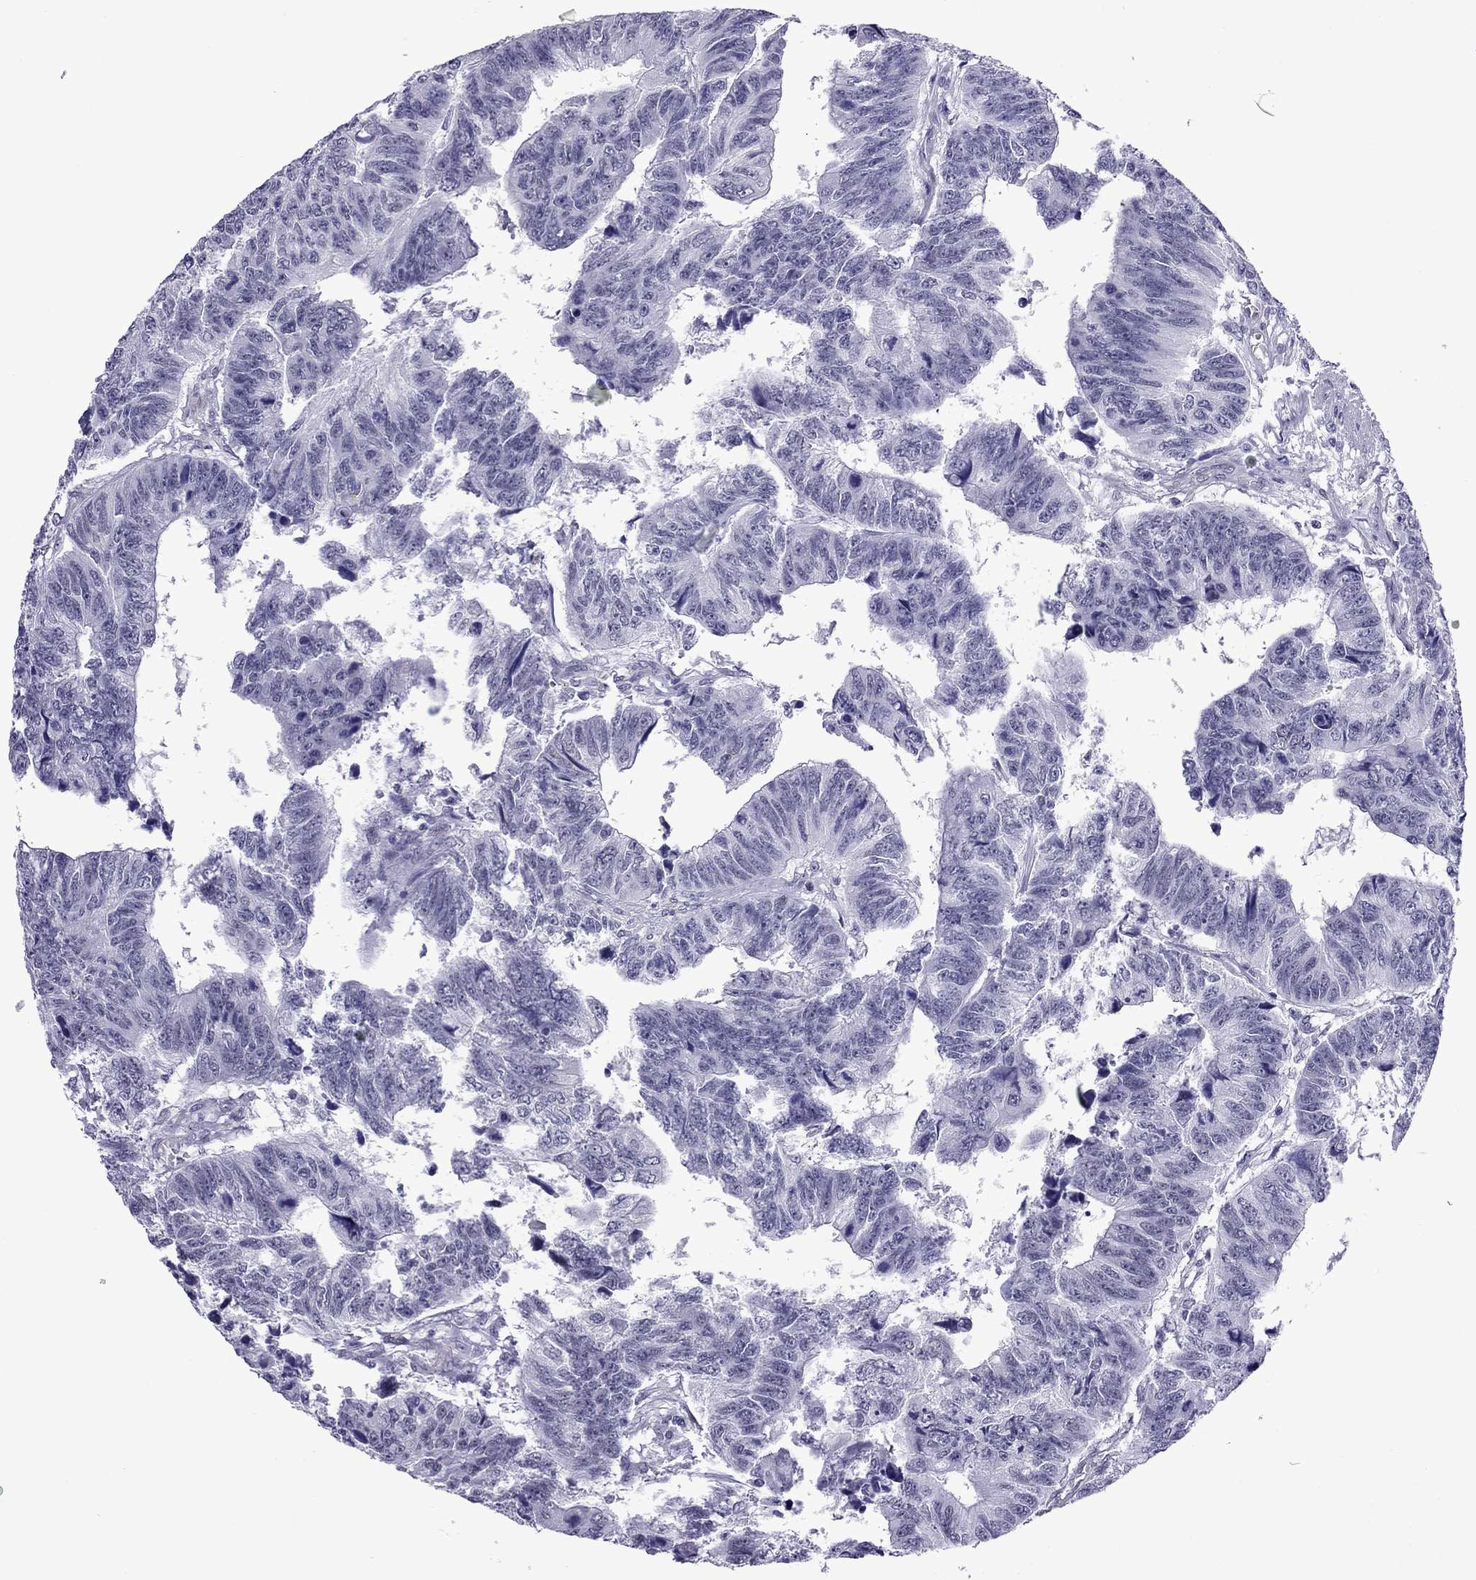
{"staining": {"intensity": "negative", "quantity": "none", "location": "none"}, "tissue": "colorectal cancer", "cell_type": "Tumor cells", "image_type": "cancer", "snomed": [{"axis": "morphology", "description": "Adenocarcinoma, NOS"}, {"axis": "topography", "description": "Rectum"}], "caption": "Colorectal cancer stained for a protein using IHC displays no expression tumor cells.", "gene": "ZNF646", "patient": {"sex": "female", "age": 85}}